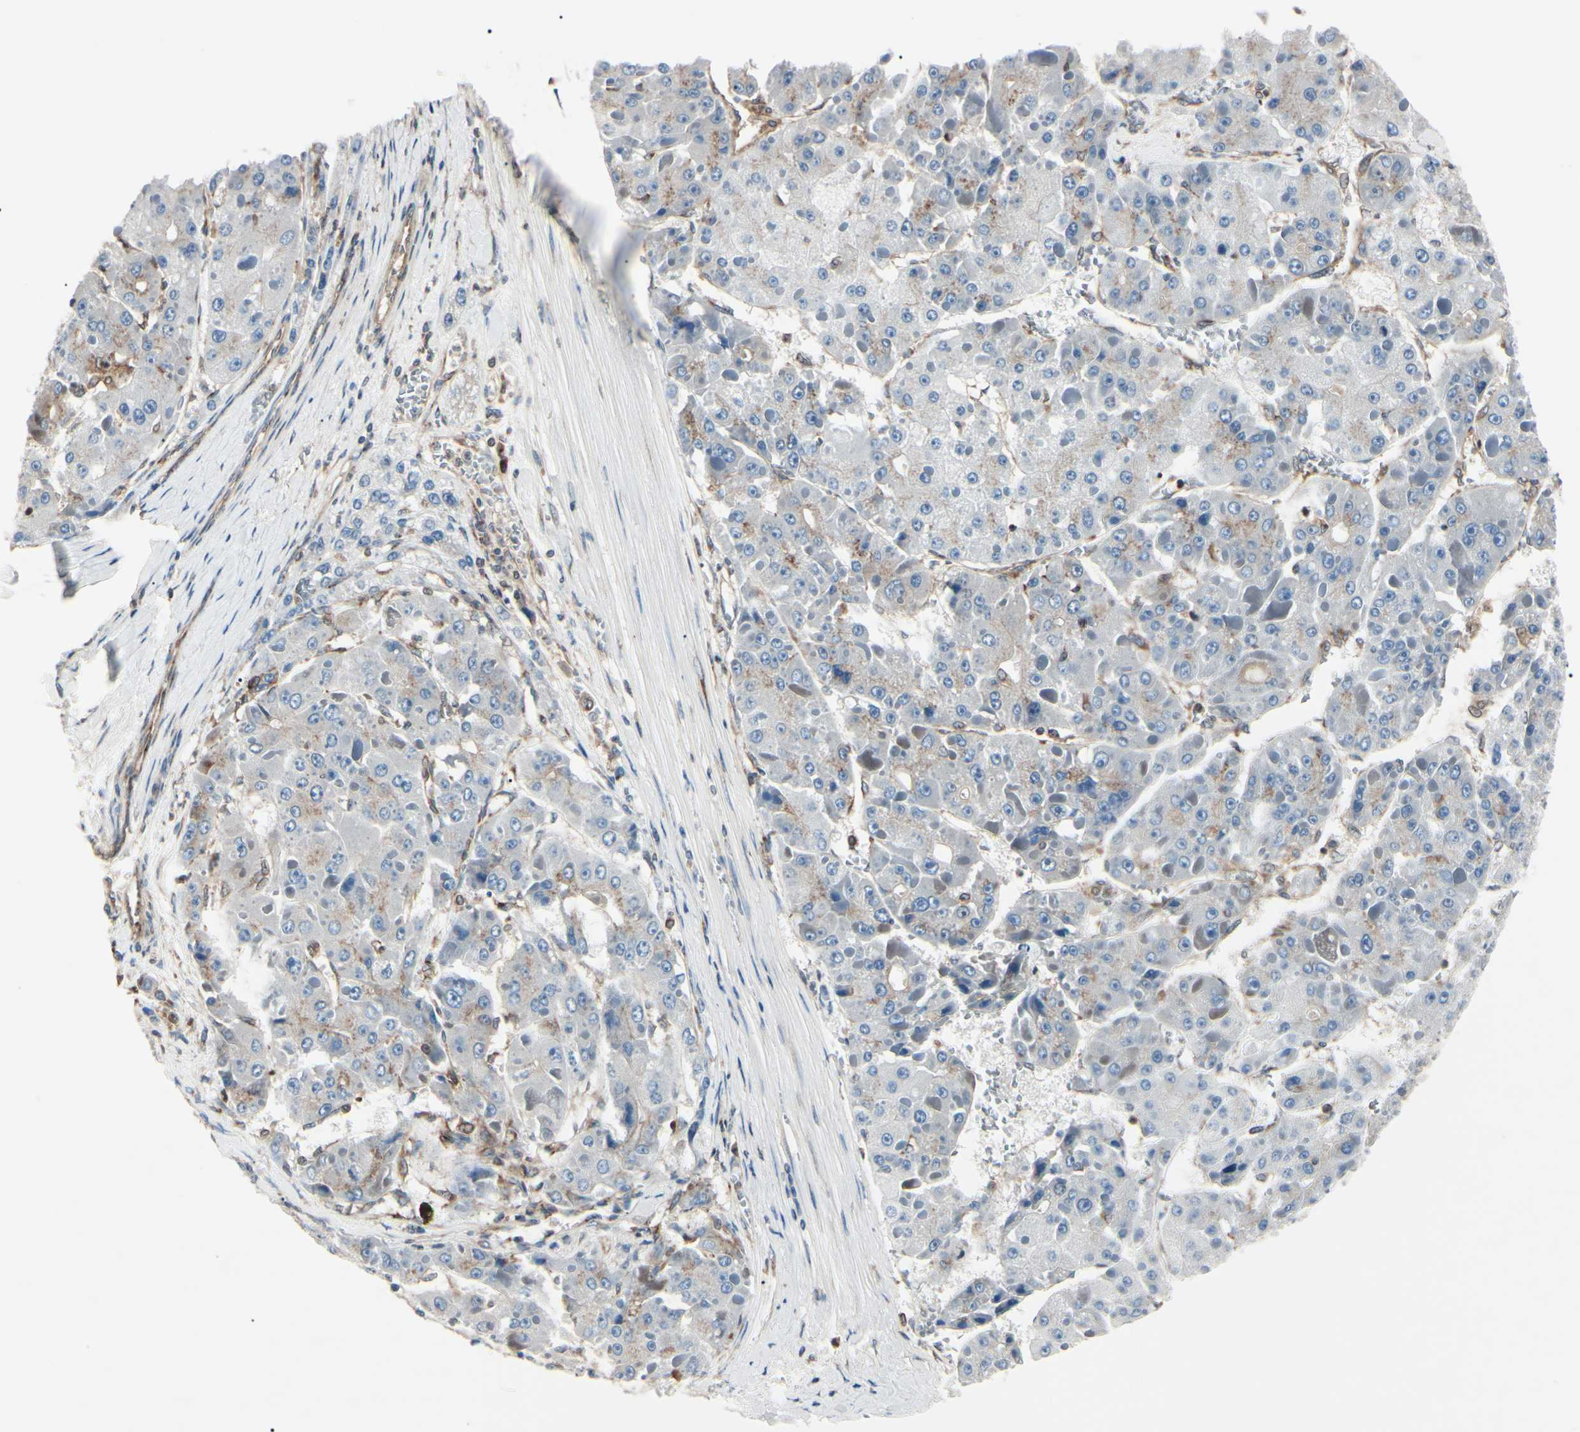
{"staining": {"intensity": "weak", "quantity": "<25%", "location": "cytoplasmic/membranous"}, "tissue": "liver cancer", "cell_type": "Tumor cells", "image_type": "cancer", "snomed": [{"axis": "morphology", "description": "Carcinoma, Hepatocellular, NOS"}, {"axis": "topography", "description": "Liver"}], "caption": "High power microscopy histopathology image of an IHC histopathology image of liver cancer (hepatocellular carcinoma), revealing no significant positivity in tumor cells.", "gene": "MAPRE1", "patient": {"sex": "female", "age": 73}}